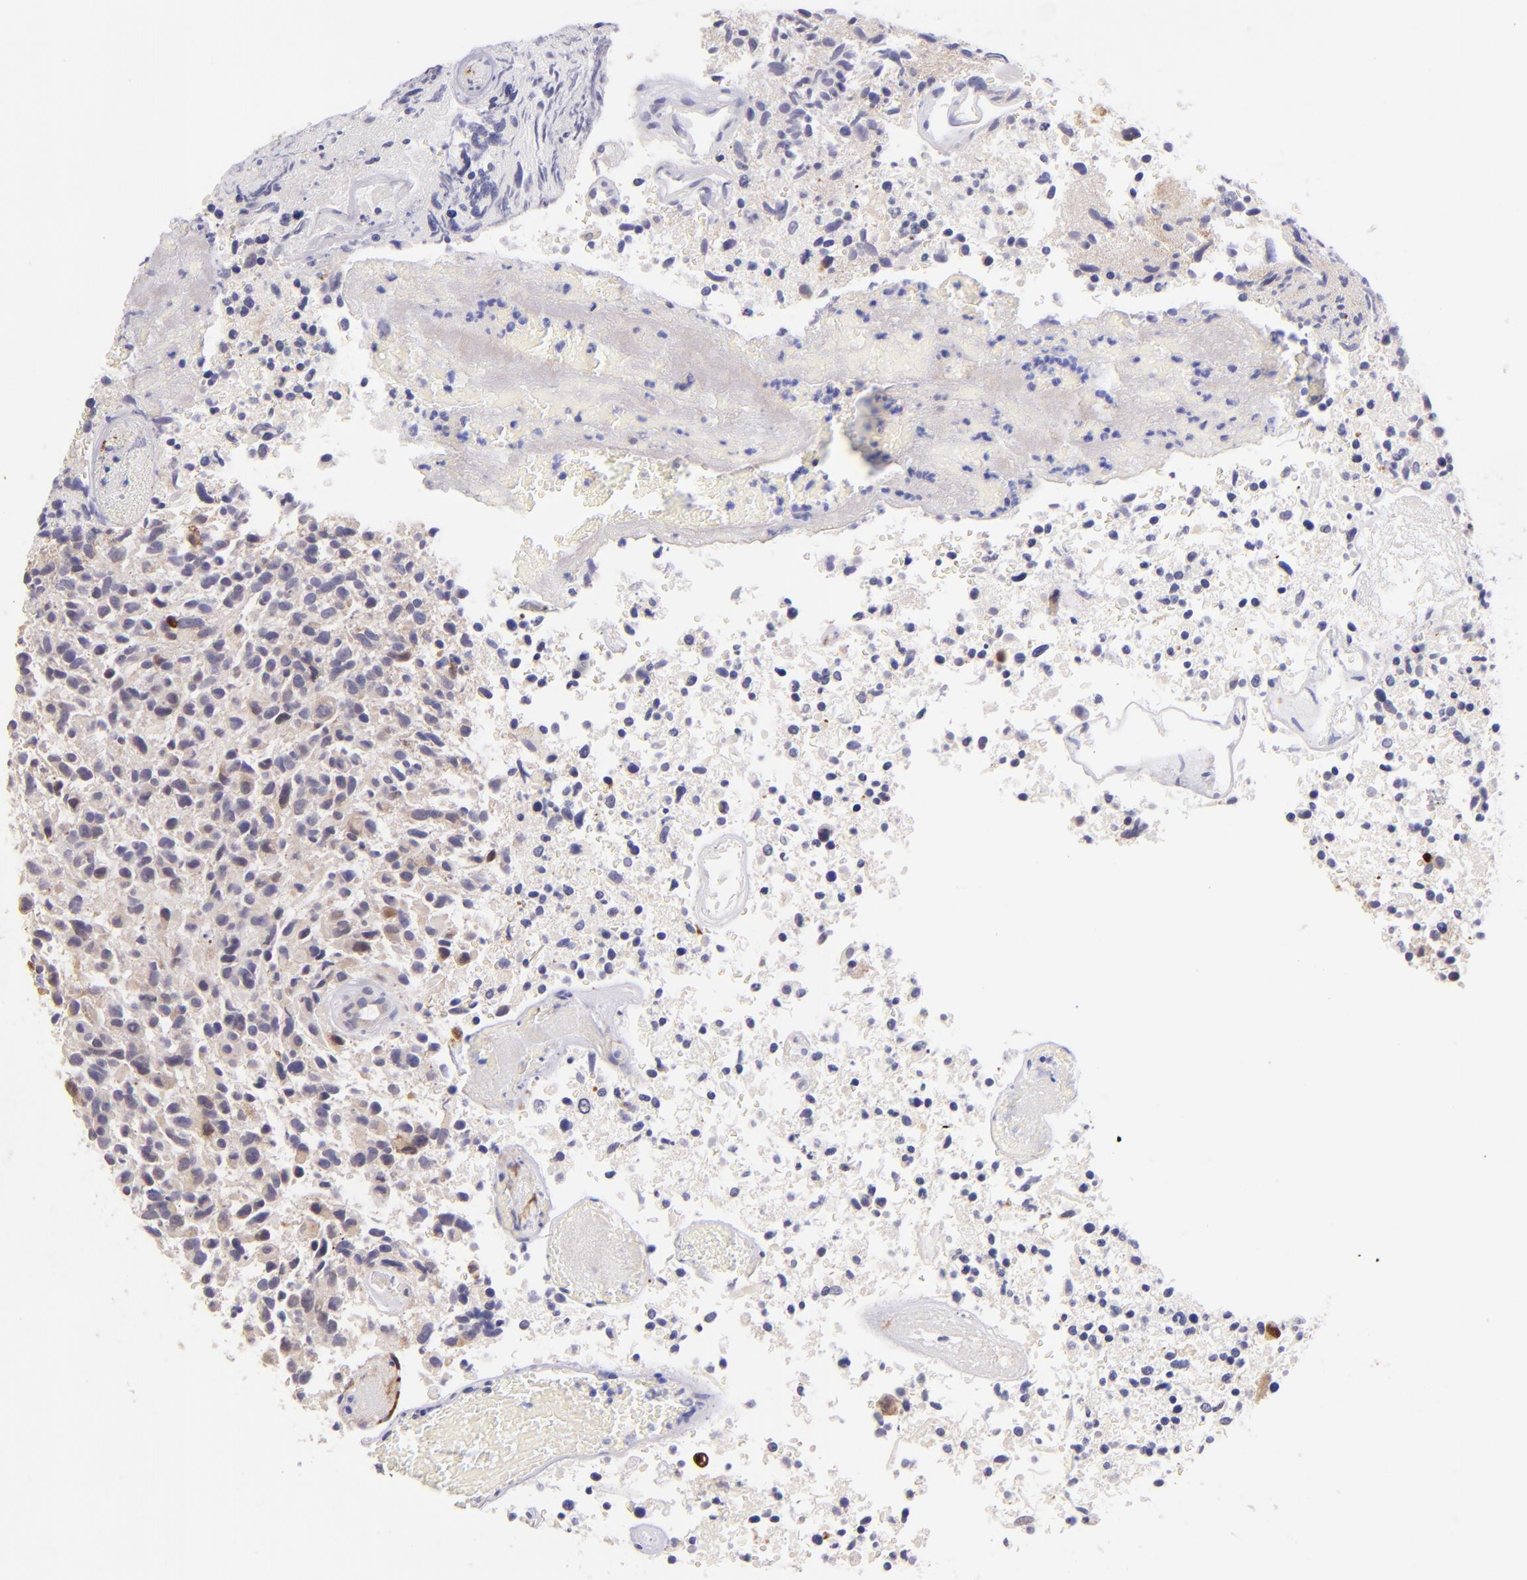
{"staining": {"intensity": "weak", "quantity": "25%-75%", "location": "cytoplasmic/membranous"}, "tissue": "glioma", "cell_type": "Tumor cells", "image_type": "cancer", "snomed": [{"axis": "morphology", "description": "Glioma, malignant, High grade"}, {"axis": "topography", "description": "Brain"}], "caption": "The image demonstrates immunohistochemical staining of malignant glioma (high-grade). There is weak cytoplasmic/membranous expression is seen in approximately 25%-75% of tumor cells.", "gene": "SH2D4A", "patient": {"sex": "male", "age": 72}}